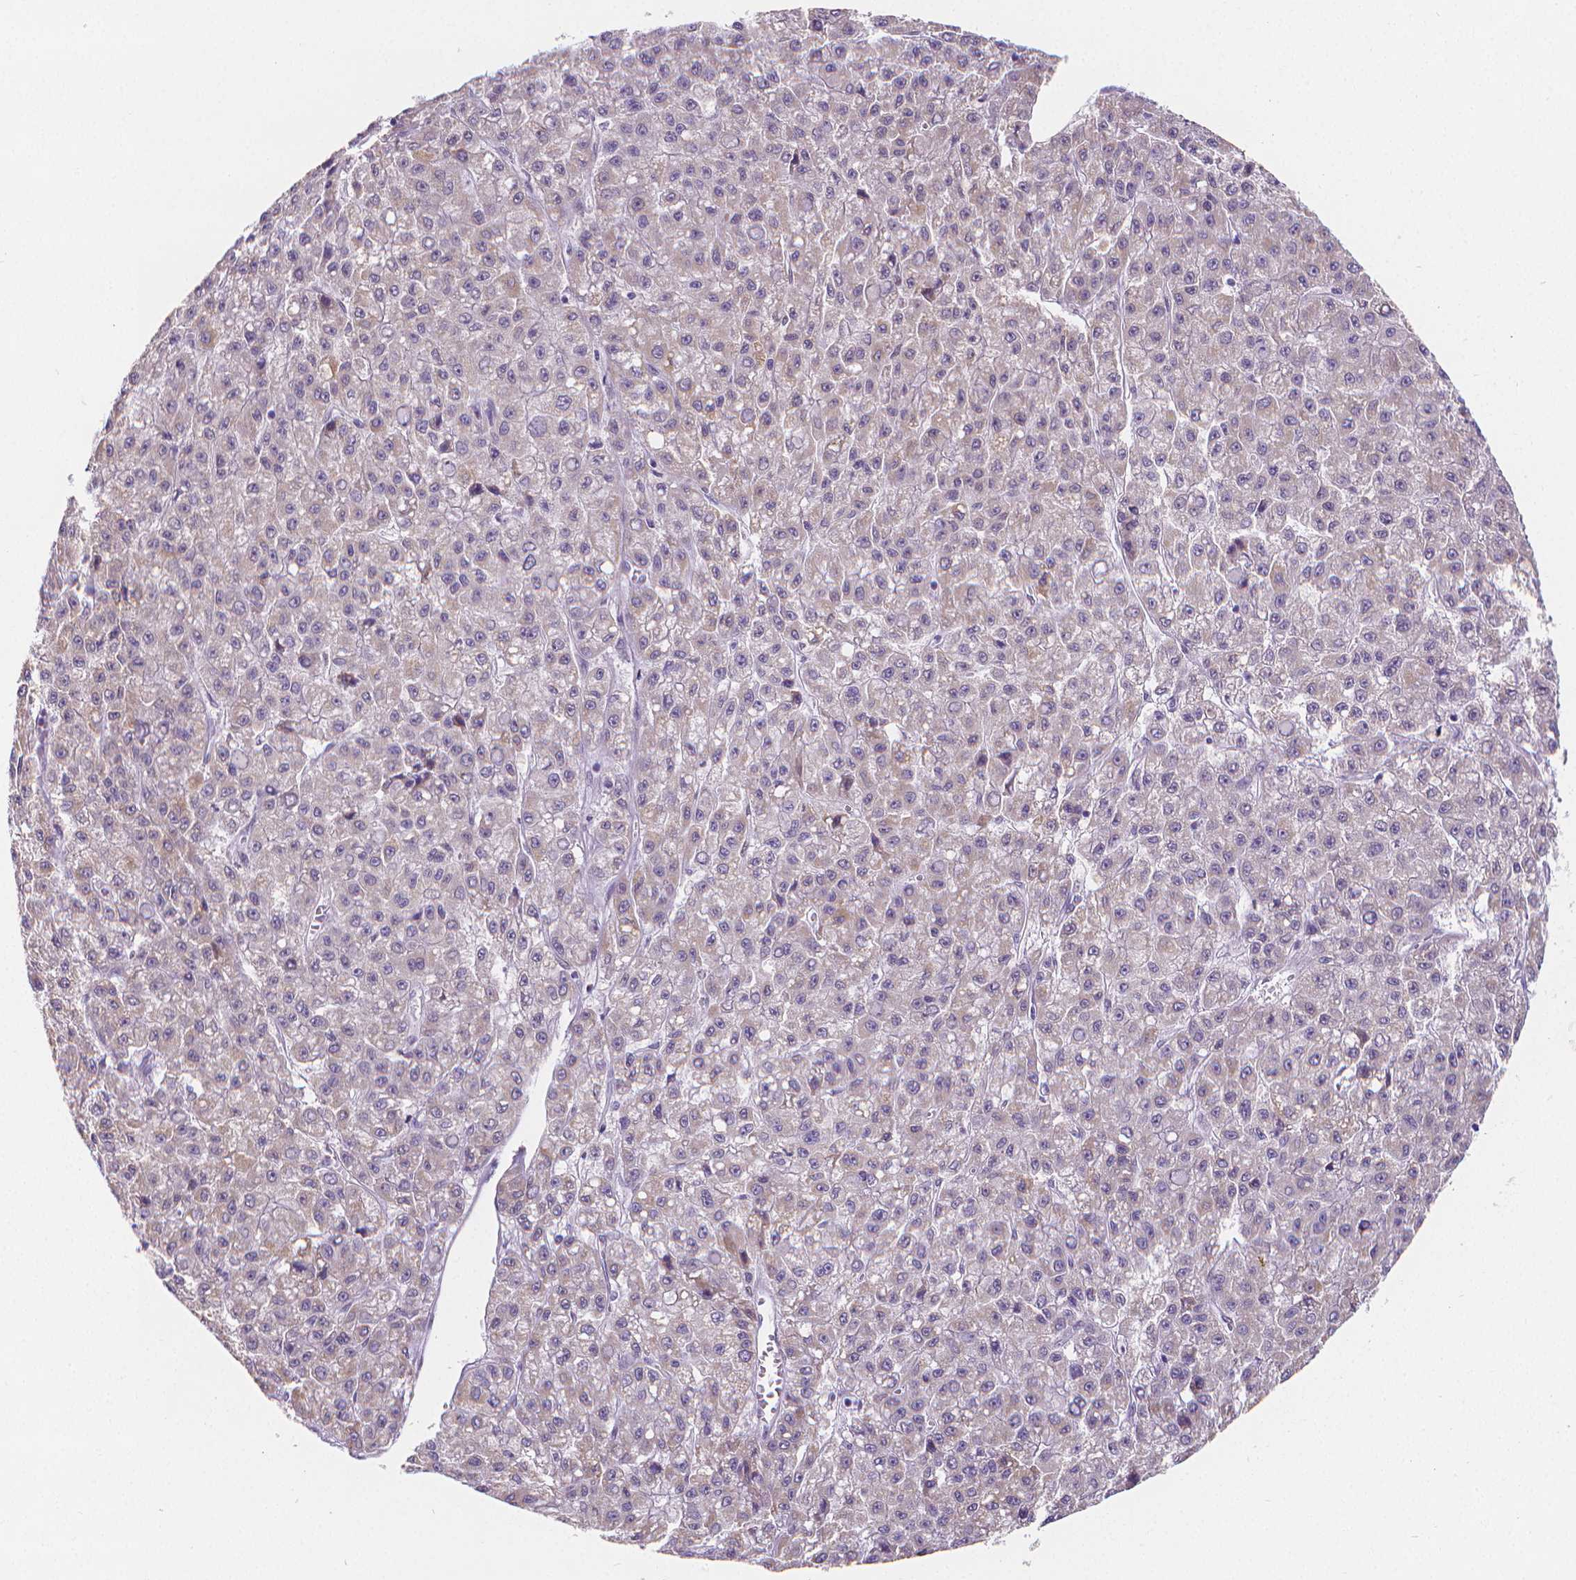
{"staining": {"intensity": "weak", "quantity": "<25%", "location": "cytoplasmic/membranous"}, "tissue": "liver cancer", "cell_type": "Tumor cells", "image_type": "cancer", "snomed": [{"axis": "morphology", "description": "Carcinoma, Hepatocellular, NOS"}, {"axis": "topography", "description": "Liver"}], "caption": "Immunohistochemistry micrograph of neoplastic tissue: liver hepatocellular carcinoma stained with DAB (3,3'-diaminobenzidine) shows no significant protein expression in tumor cells.", "gene": "MEF2C", "patient": {"sex": "male", "age": 70}}